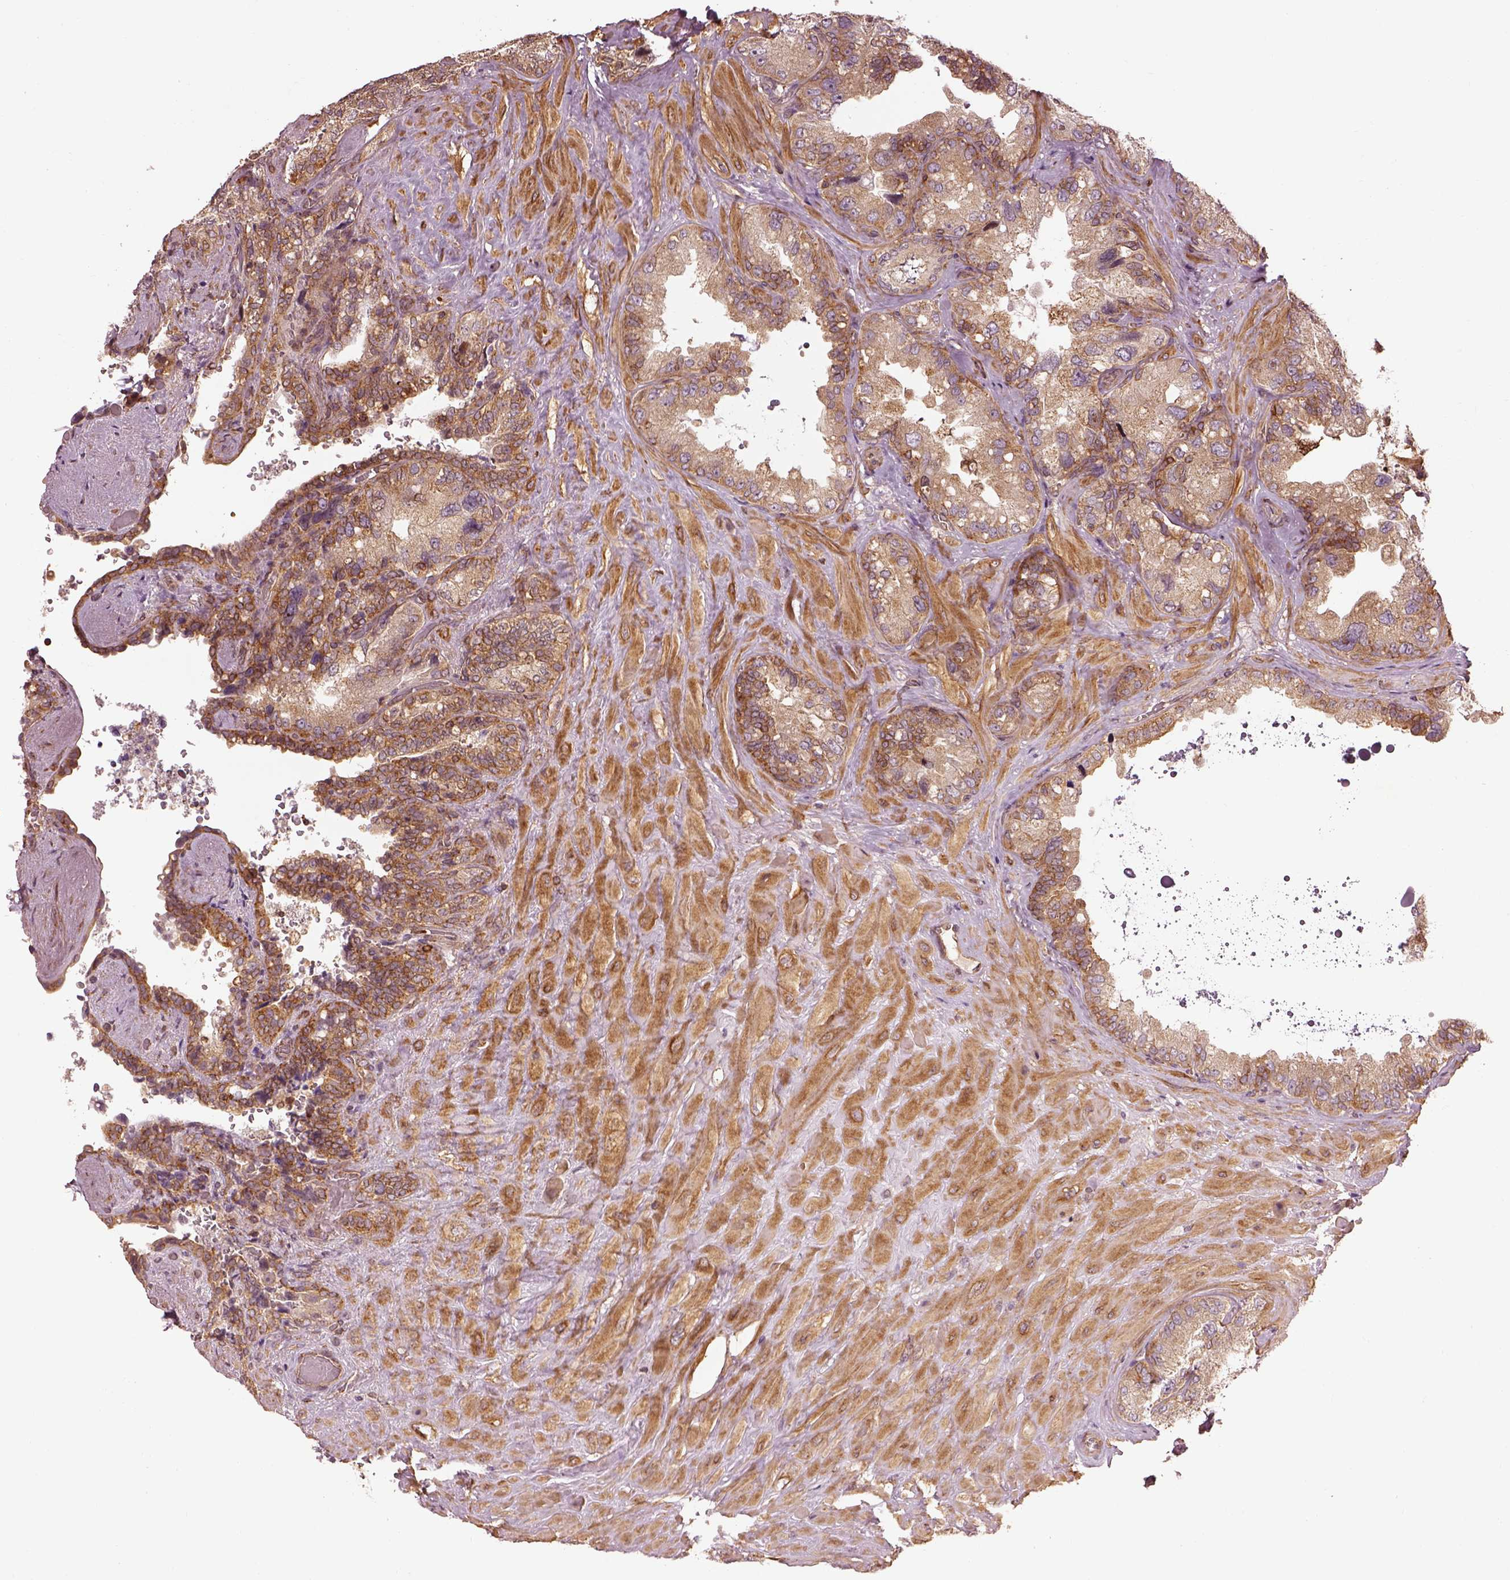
{"staining": {"intensity": "moderate", "quantity": ">75%", "location": "cytoplasmic/membranous"}, "tissue": "seminal vesicle", "cell_type": "Glandular cells", "image_type": "normal", "snomed": [{"axis": "morphology", "description": "Normal tissue, NOS"}, {"axis": "topography", "description": "Seminal veicle"}], "caption": "Protein expression analysis of unremarkable seminal vesicle reveals moderate cytoplasmic/membranous expression in approximately >75% of glandular cells.", "gene": "LSM14A", "patient": {"sex": "male", "age": 69}}